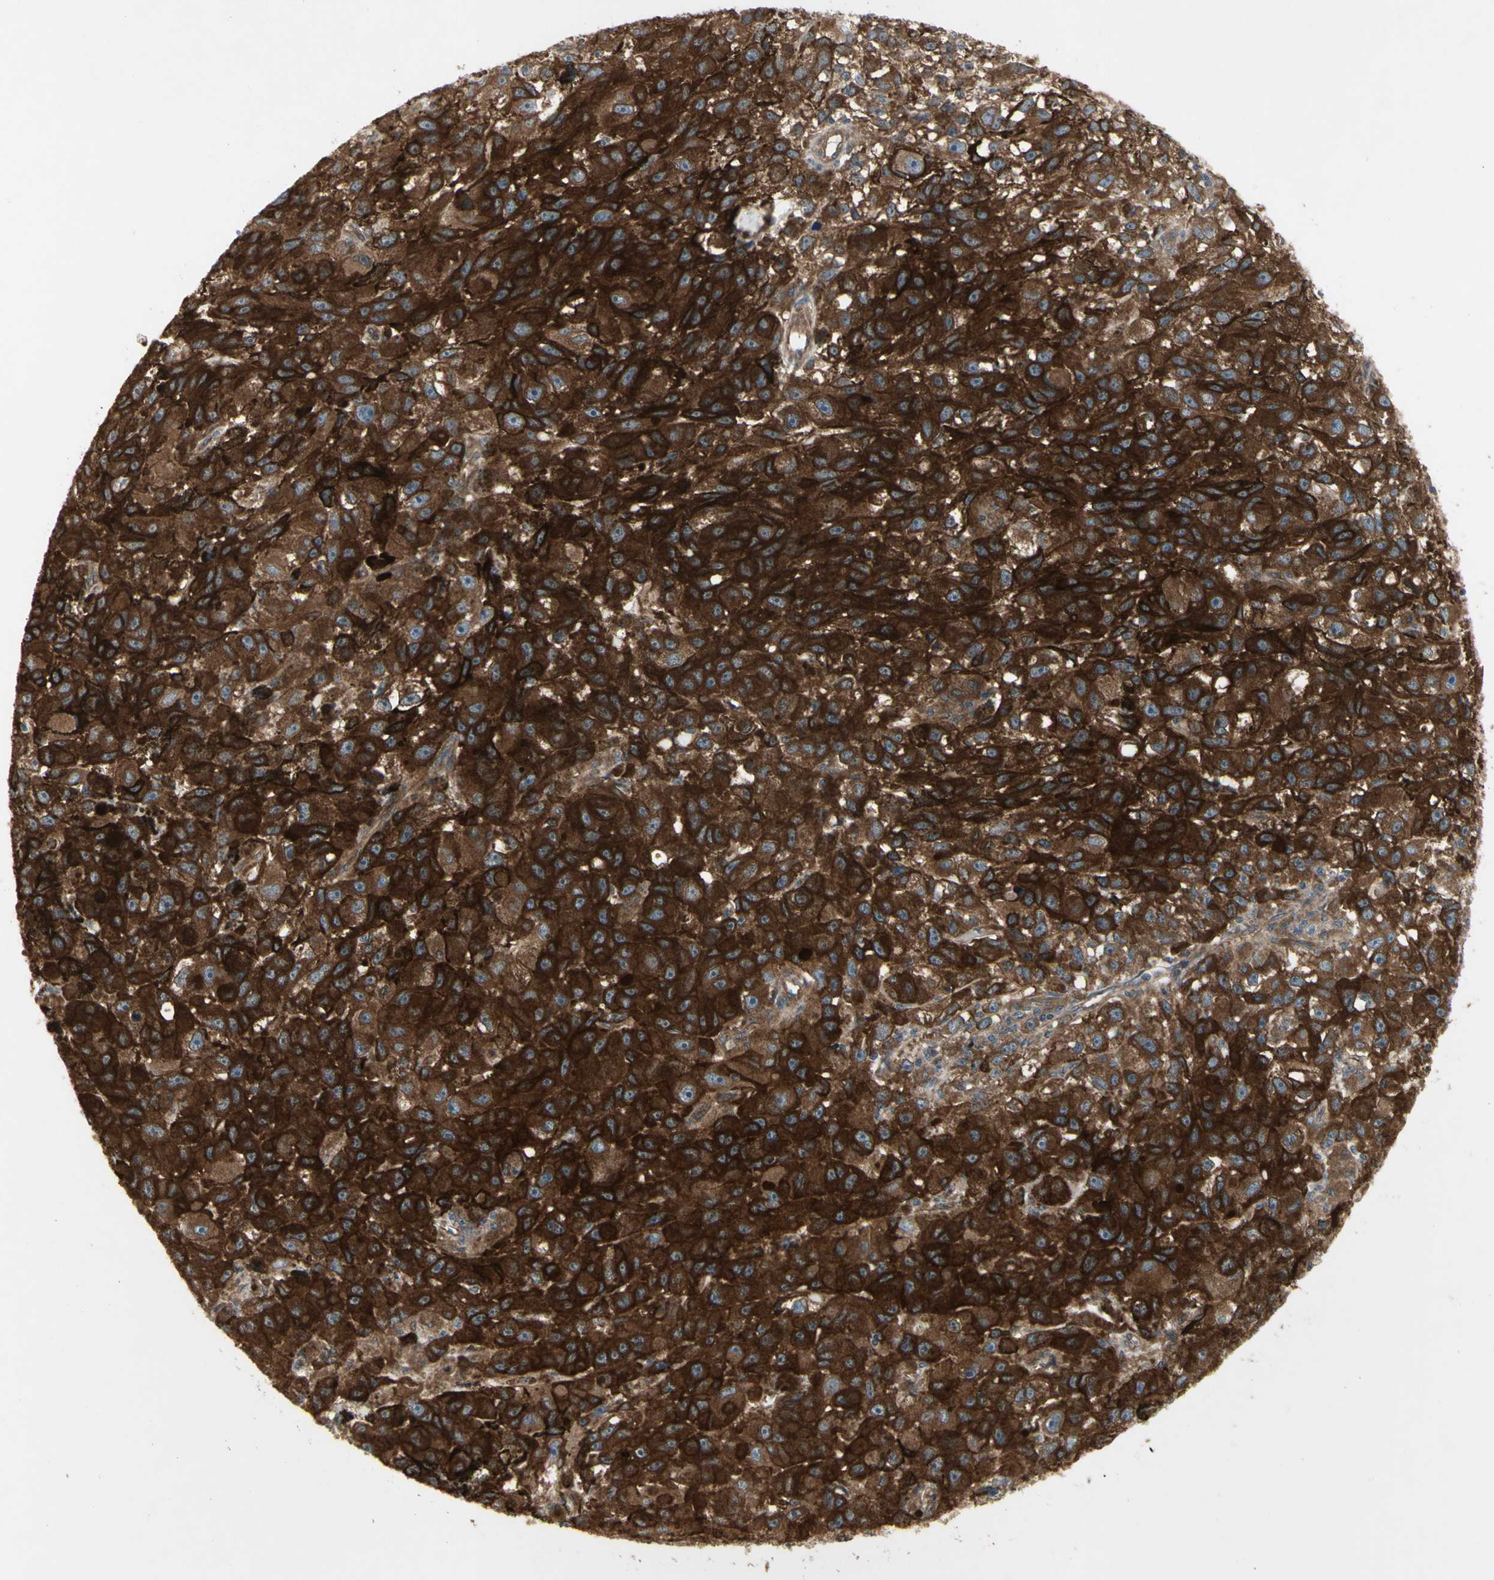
{"staining": {"intensity": "moderate", "quantity": ">75%", "location": "cytoplasmic/membranous"}, "tissue": "melanoma", "cell_type": "Tumor cells", "image_type": "cancer", "snomed": [{"axis": "morphology", "description": "Malignant melanoma, NOS"}, {"axis": "topography", "description": "Skin"}], "caption": "Protein expression analysis of human malignant melanoma reveals moderate cytoplasmic/membranous positivity in about >75% of tumor cells.", "gene": "CHURC1-FNTB", "patient": {"sex": "female", "age": 104}}